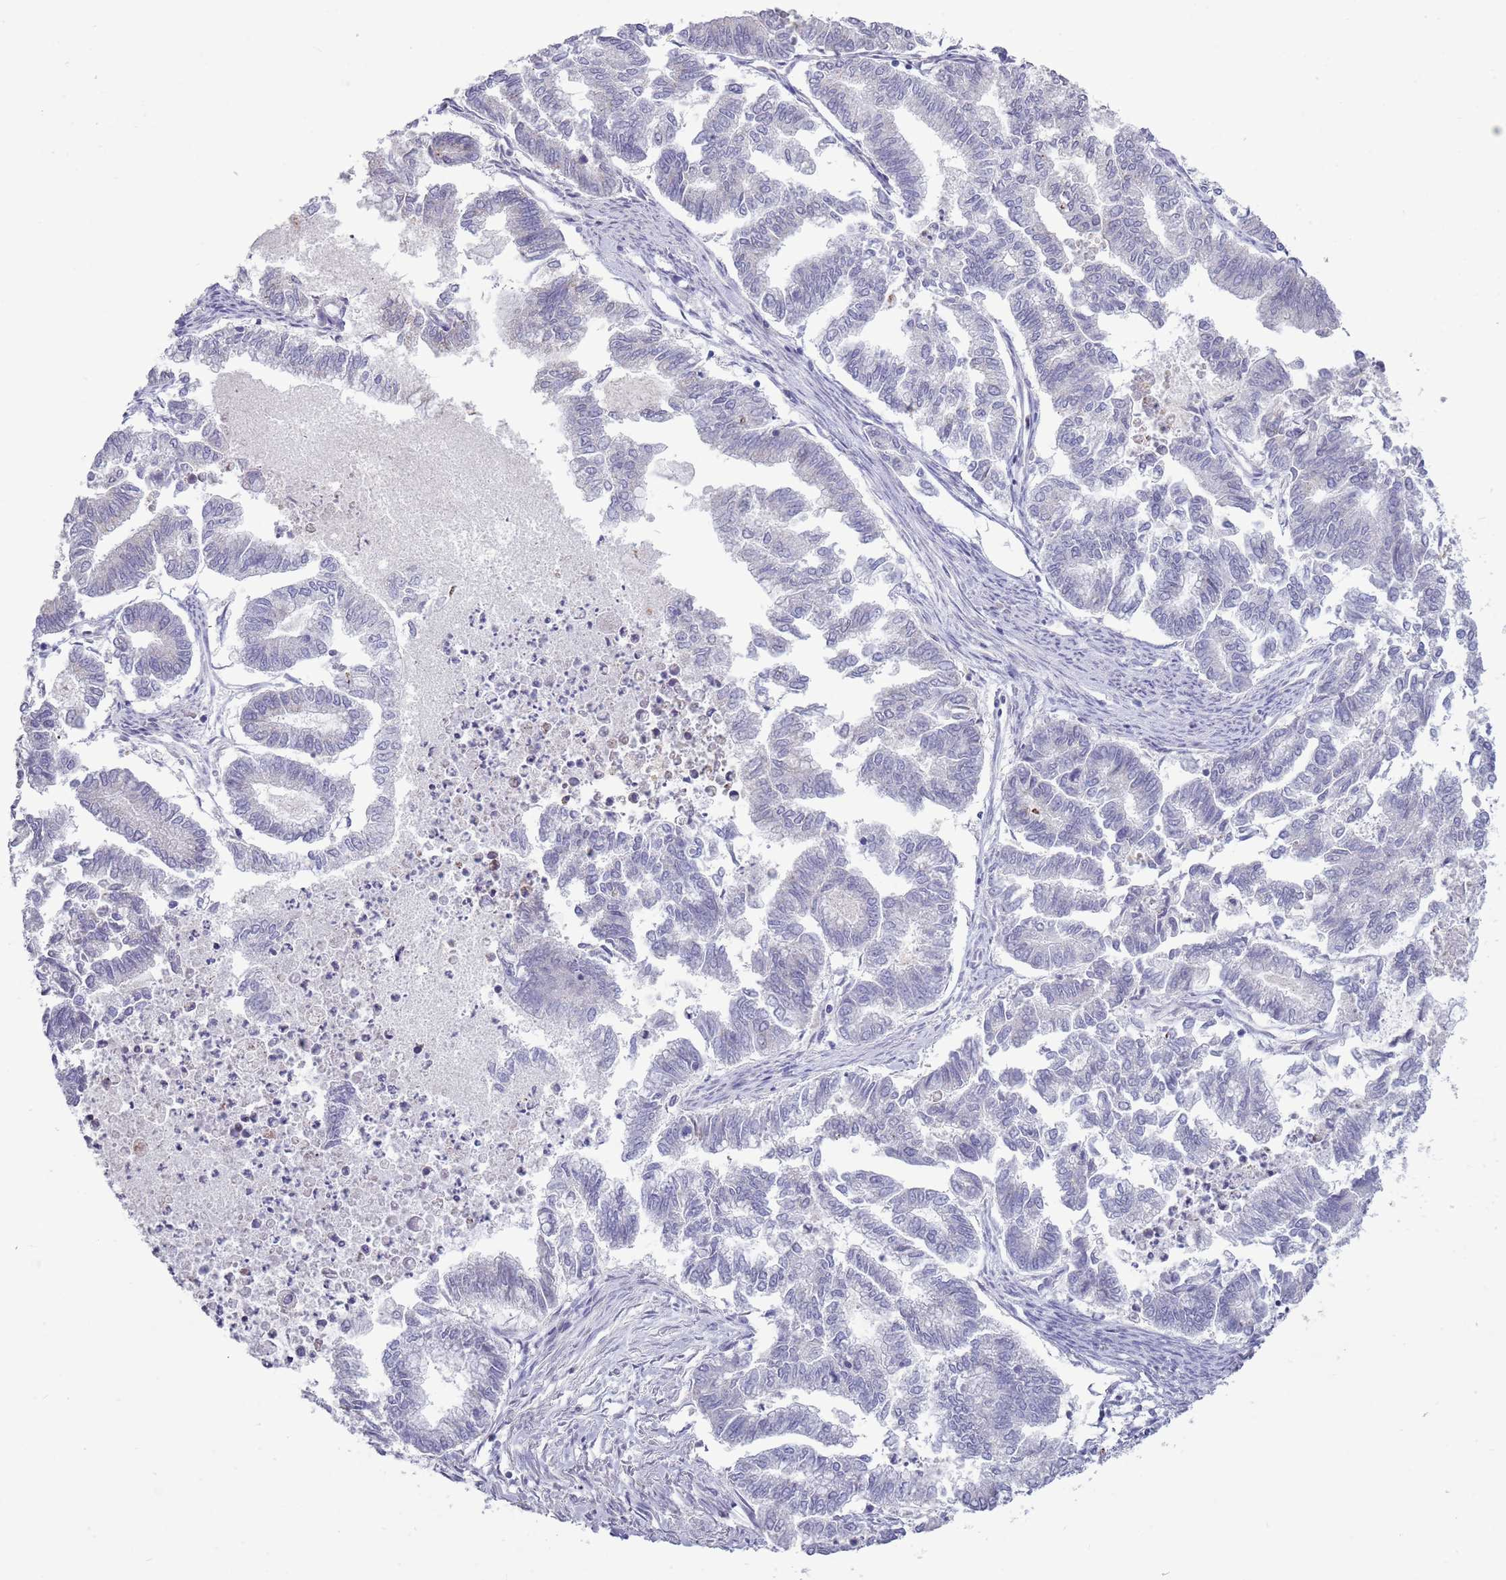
{"staining": {"intensity": "negative", "quantity": "none", "location": "none"}, "tissue": "endometrial cancer", "cell_type": "Tumor cells", "image_type": "cancer", "snomed": [{"axis": "morphology", "description": "Adenocarcinoma, NOS"}, {"axis": "topography", "description": "Endometrium"}], "caption": "This micrograph is of endometrial cancer (adenocarcinoma) stained with immunohistochemistry to label a protein in brown with the nuclei are counter-stained blue. There is no staining in tumor cells.", "gene": "ACSBG1", "patient": {"sex": "female", "age": 79}}